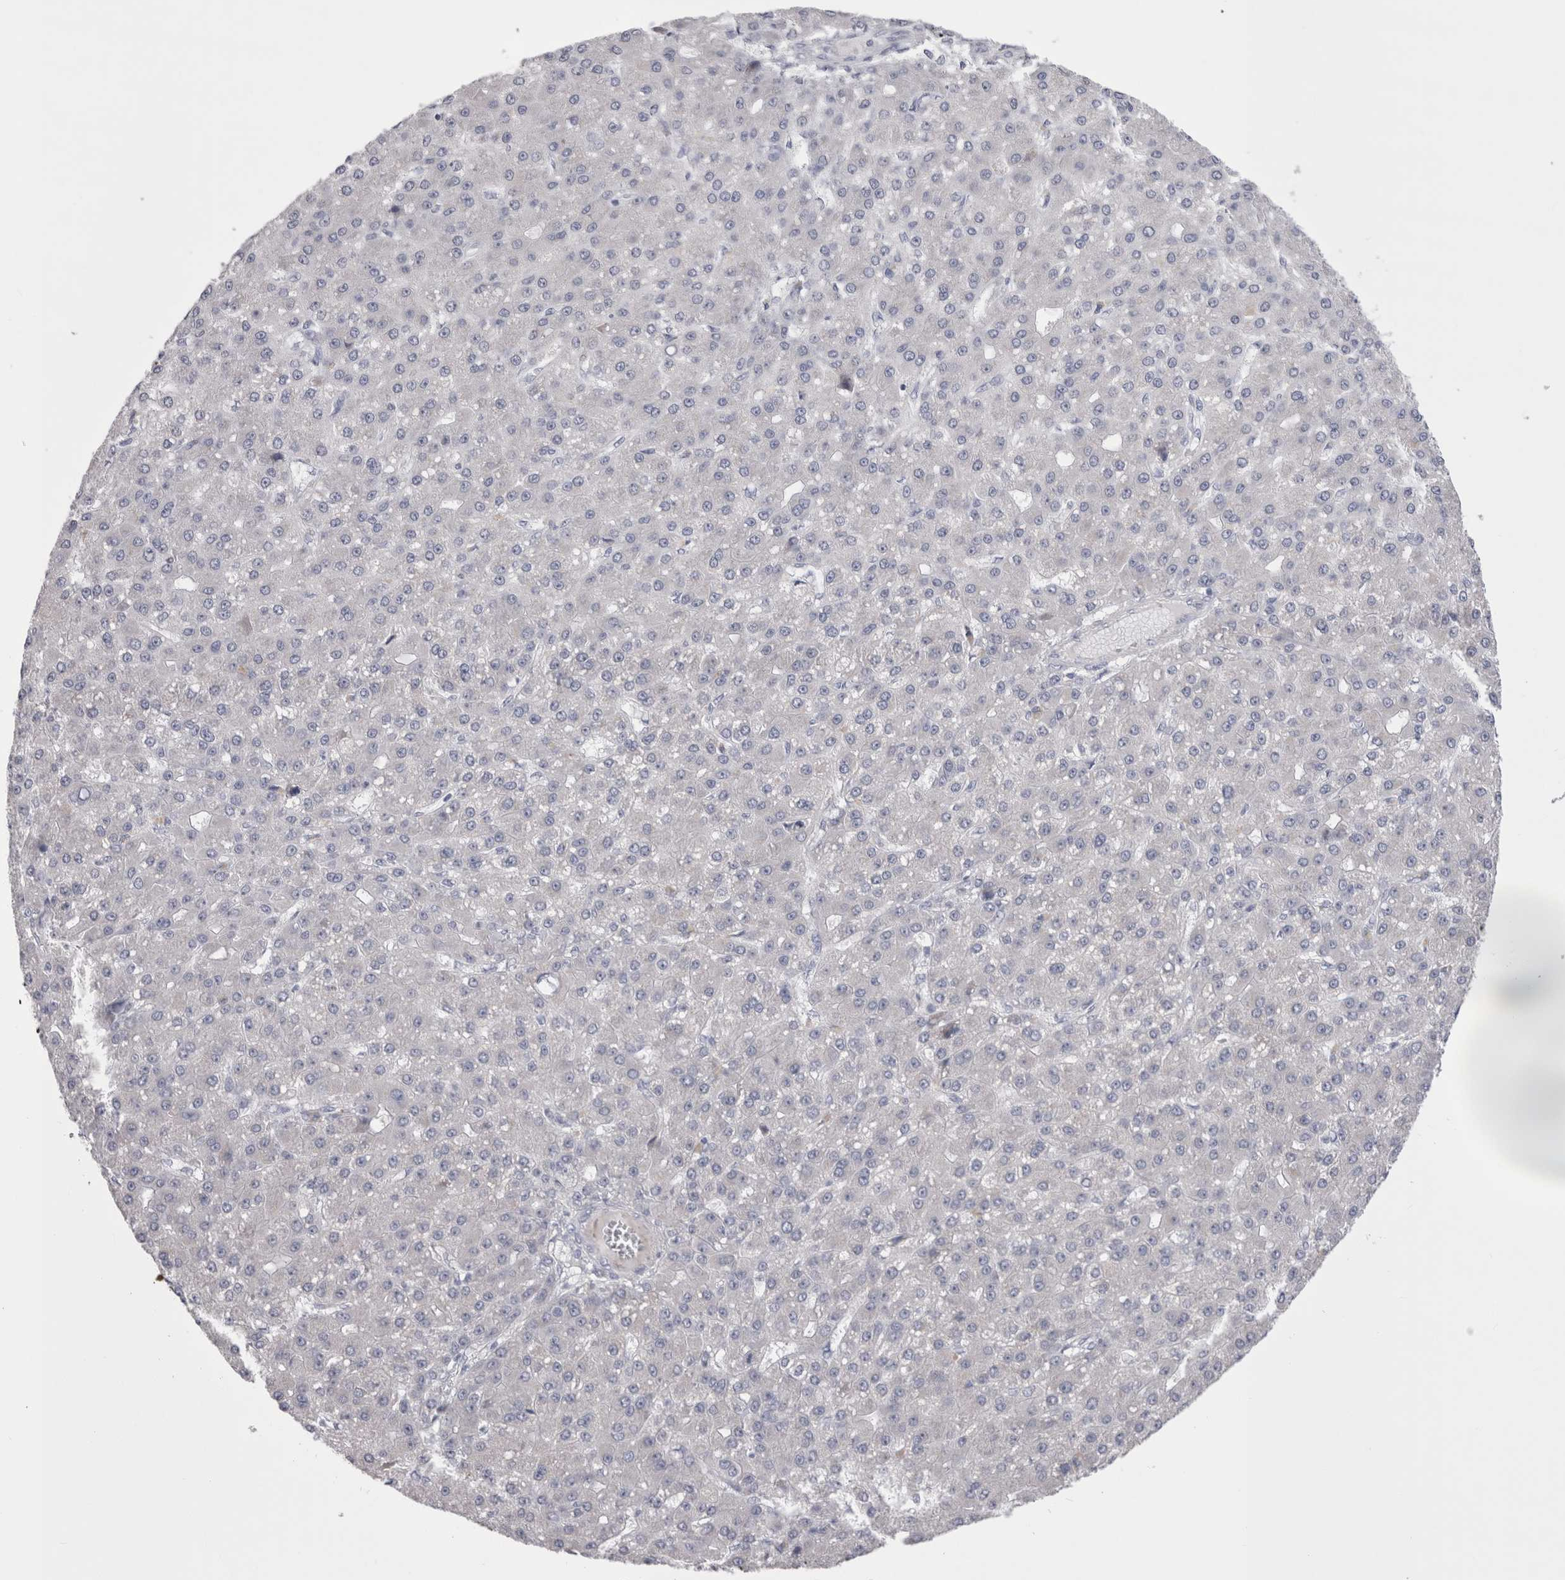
{"staining": {"intensity": "negative", "quantity": "none", "location": "none"}, "tissue": "liver cancer", "cell_type": "Tumor cells", "image_type": "cancer", "snomed": [{"axis": "morphology", "description": "Carcinoma, Hepatocellular, NOS"}, {"axis": "topography", "description": "Liver"}], "caption": "Immunohistochemistry image of neoplastic tissue: human liver cancer (hepatocellular carcinoma) stained with DAB displays no significant protein staining in tumor cells.", "gene": "PWP2", "patient": {"sex": "male", "age": 67}}